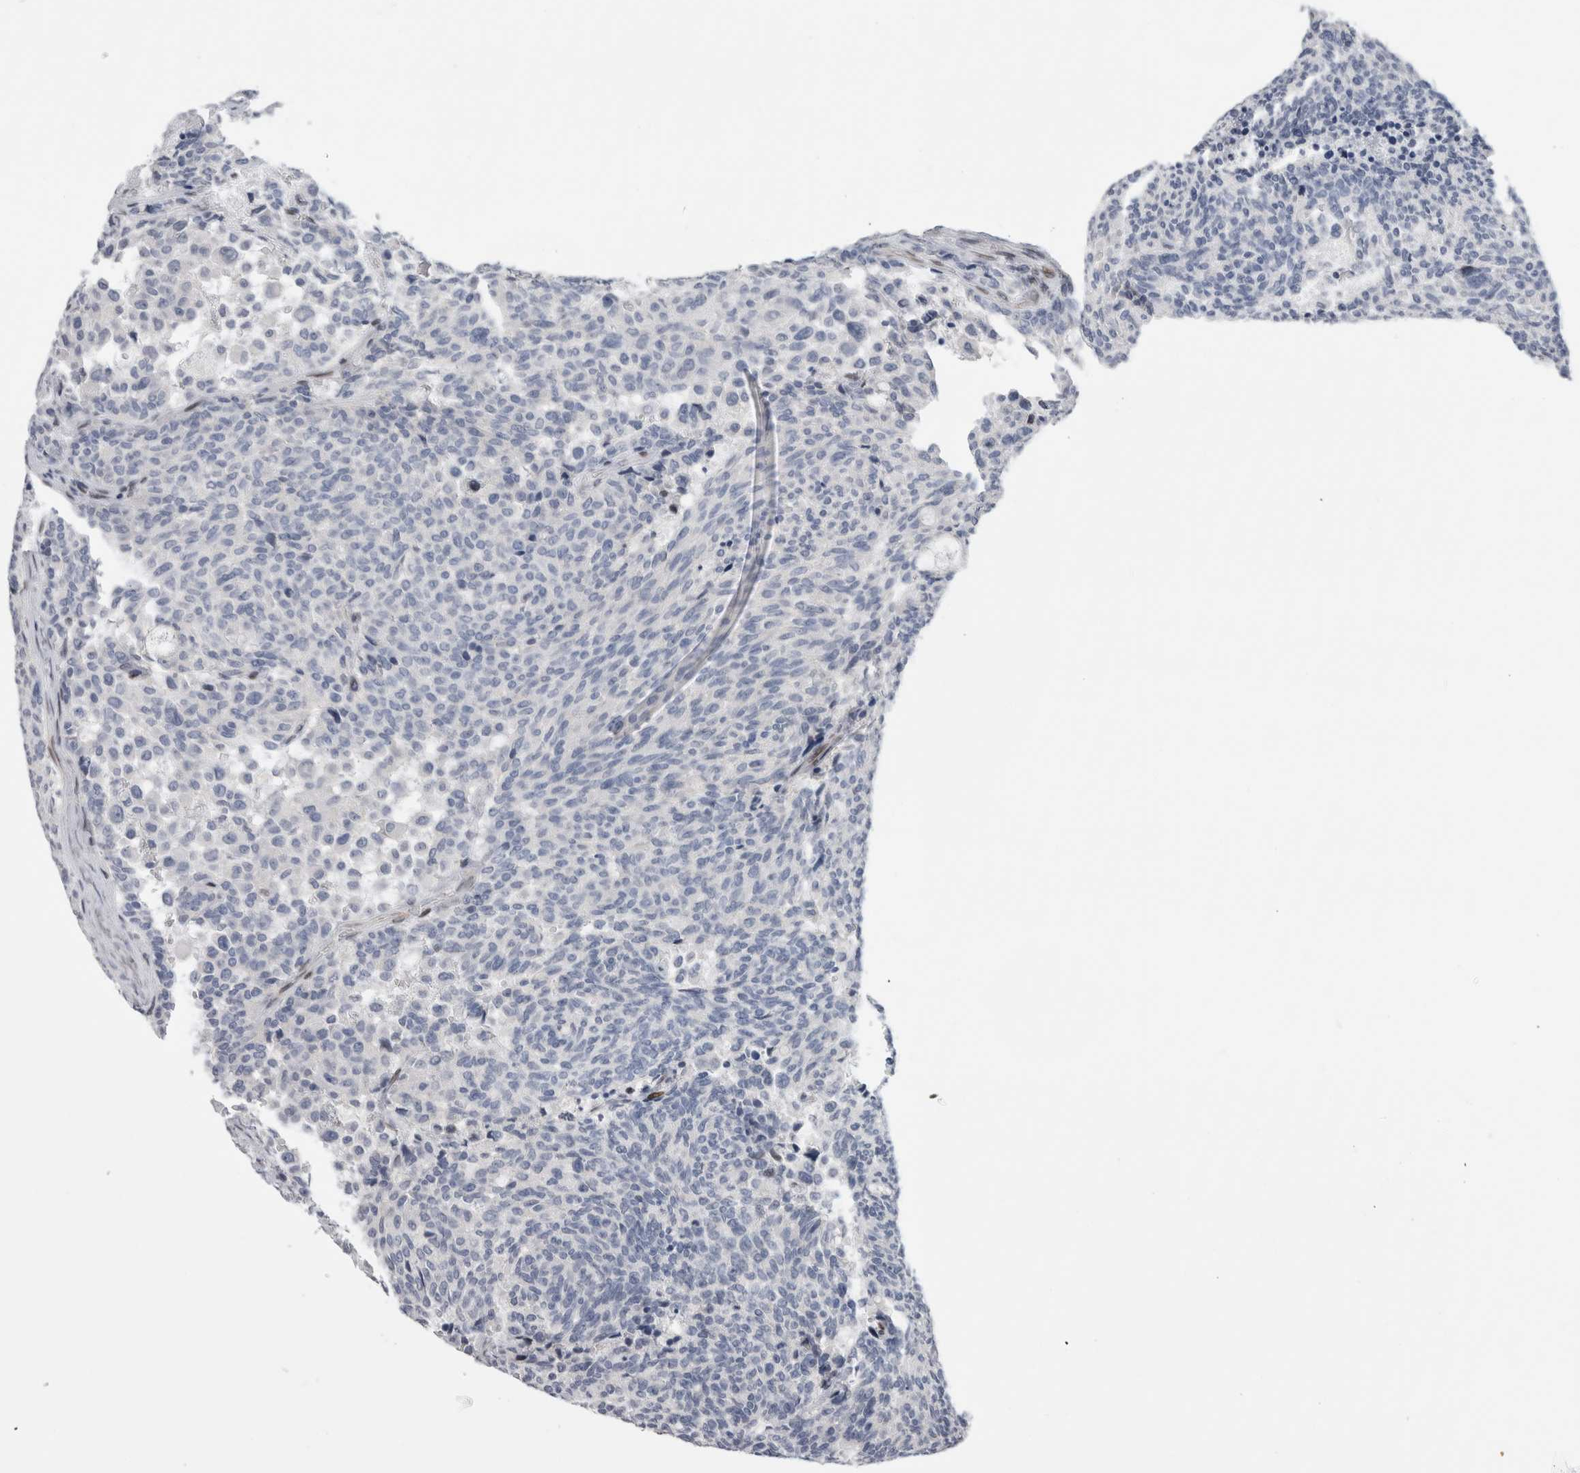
{"staining": {"intensity": "negative", "quantity": "none", "location": "none"}, "tissue": "carcinoid", "cell_type": "Tumor cells", "image_type": "cancer", "snomed": [{"axis": "morphology", "description": "Carcinoid, malignant, NOS"}, {"axis": "topography", "description": "Pancreas"}], "caption": "Protein analysis of malignant carcinoid shows no significant positivity in tumor cells.", "gene": "DMTN", "patient": {"sex": "female", "age": 54}}